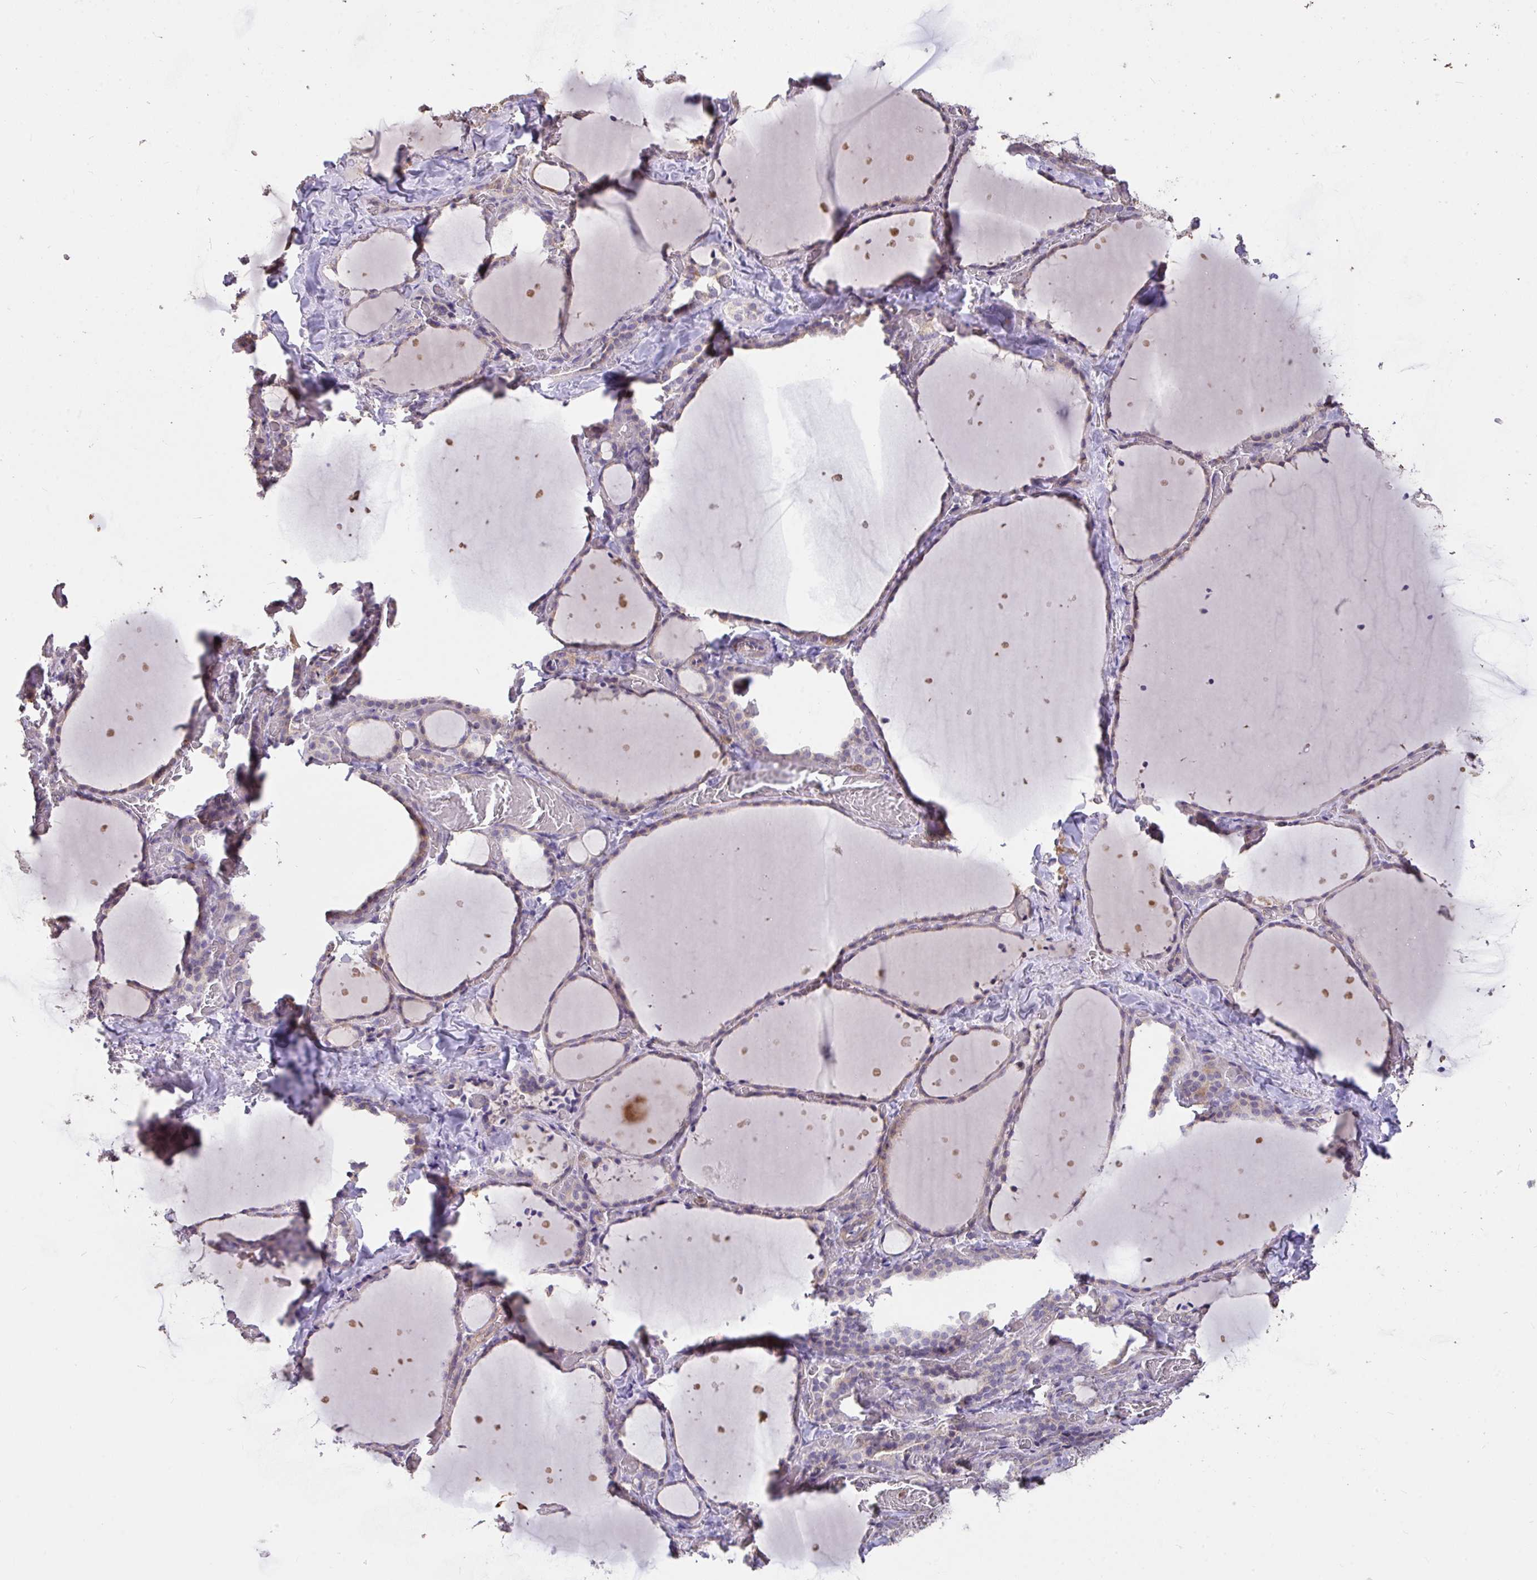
{"staining": {"intensity": "weak", "quantity": "<25%", "location": "cytoplasmic/membranous"}, "tissue": "thyroid gland", "cell_type": "Glandular cells", "image_type": "normal", "snomed": [{"axis": "morphology", "description": "Normal tissue, NOS"}, {"axis": "topography", "description": "Thyroid gland"}], "caption": "Thyroid gland stained for a protein using IHC demonstrates no positivity glandular cells.", "gene": "FCER1A", "patient": {"sex": "female", "age": 36}}